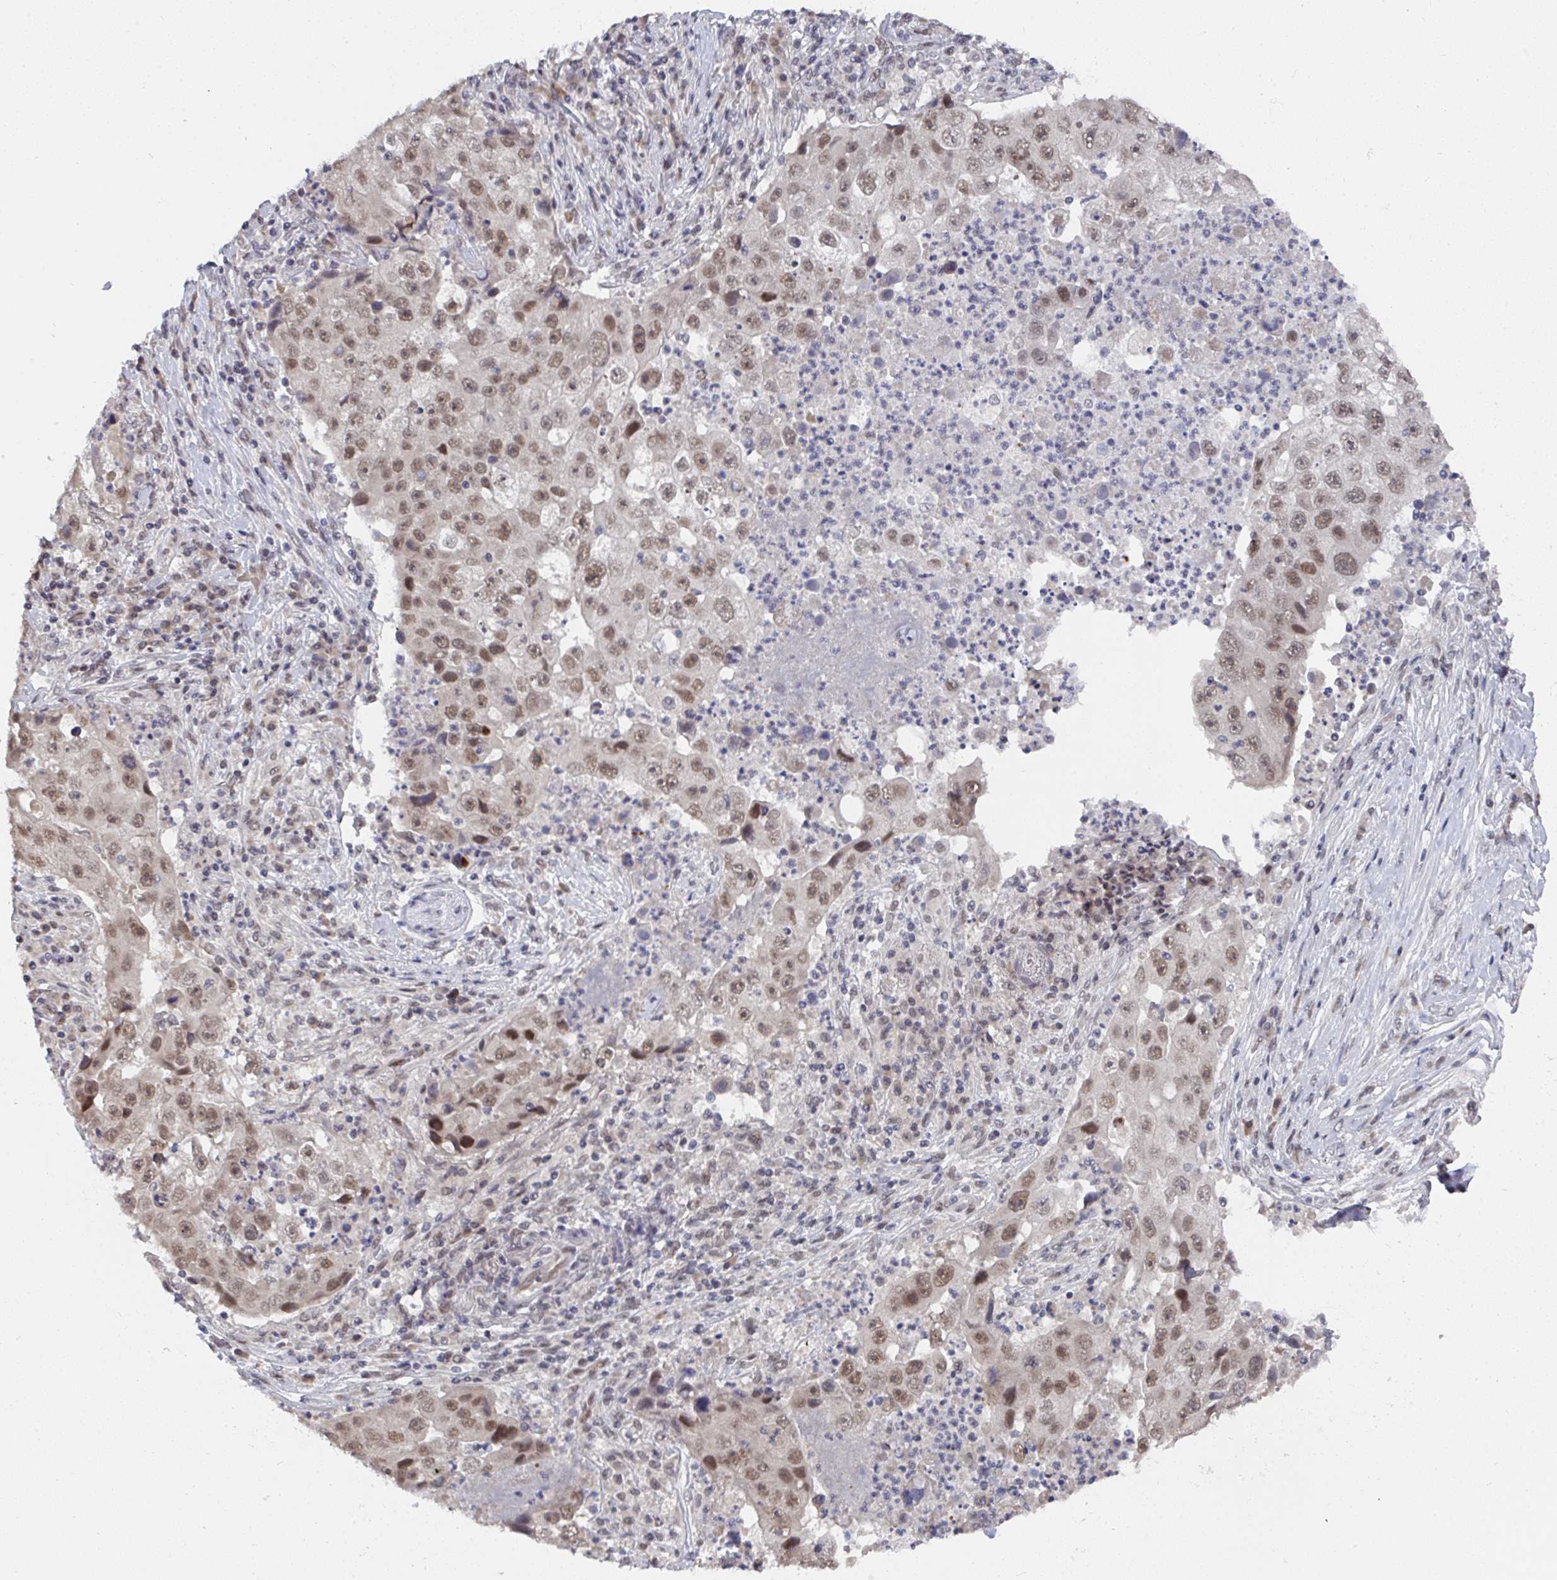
{"staining": {"intensity": "moderate", "quantity": ">75%", "location": "nuclear"}, "tissue": "lung cancer", "cell_type": "Tumor cells", "image_type": "cancer", "snomed": [{"axis": "morphology", "description": "Squamous cell carcinoma, NOS"}, {"axis": "topography", "description": "Lung"}], "caption": "Protein analysis of lung squamous cell carcinoma tissue displays moderate nuclear expression in about >75% of tumor cells. (DAB = brown stain, brightfield microscopy at high magnification).", "gene": "JMJD1C", "patient": {"sex": "male", "age": 64}}